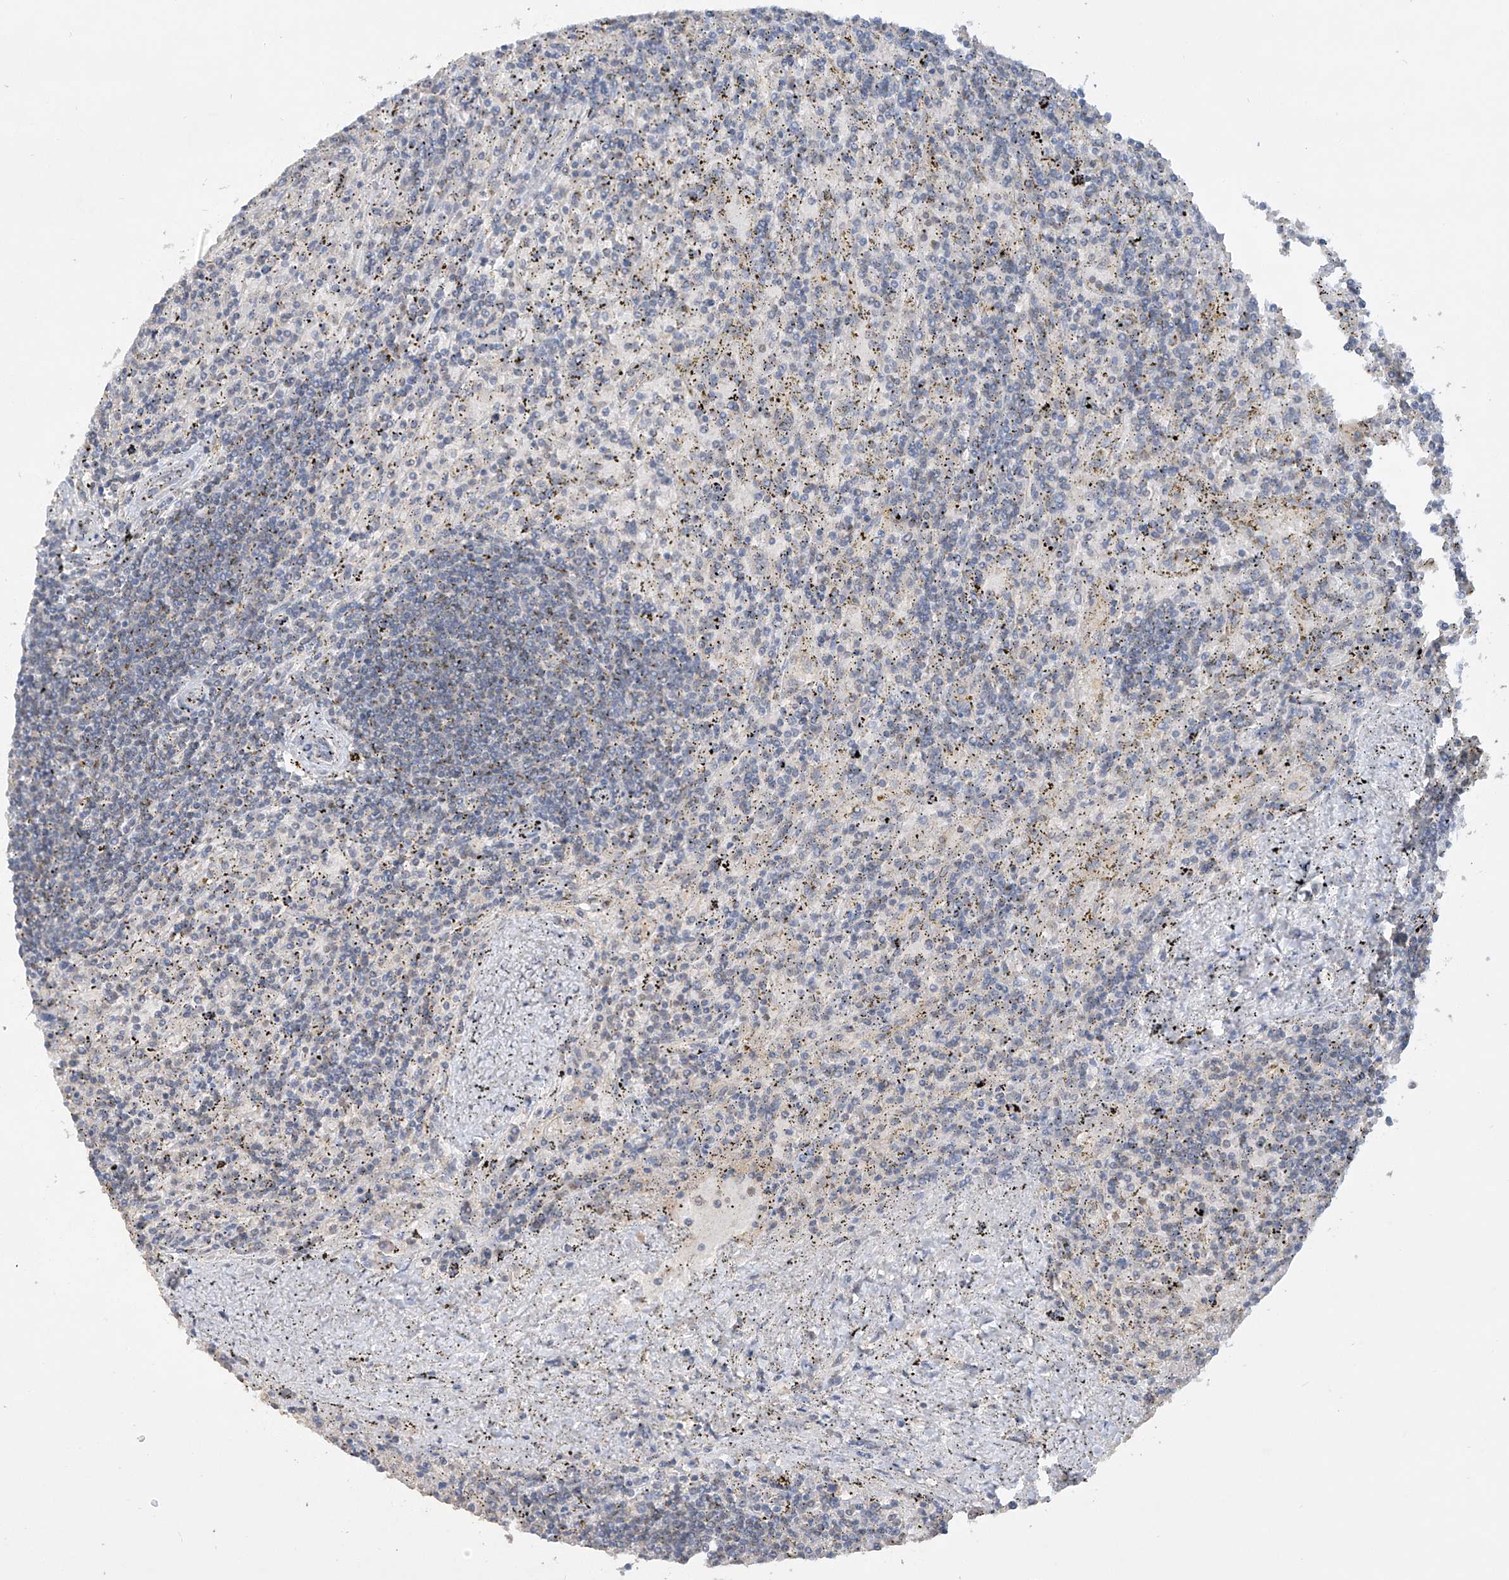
{"staining": {"intensity": "negative", "quantity": "none", "location": "none"}, "tissue": "lymphoma", "cell_type": "Tumor cells", "image_type": "cancer", "snomed": [{"axis": "morphology", "description": "Malignant lymphoma, non-Hodgkin's type, Low grade"}, {"axis": "topography", "description": "Spleen"}], "caption": "A high-resolution histopathology image shows immunohistochemistry staining of low-grade malignant lymphoma, non-Hodgkin's type, which demonstrates no significant positivity in tumor cells.", "gene": "HAS3", "patient": {"sex": "male", "age": 76}}